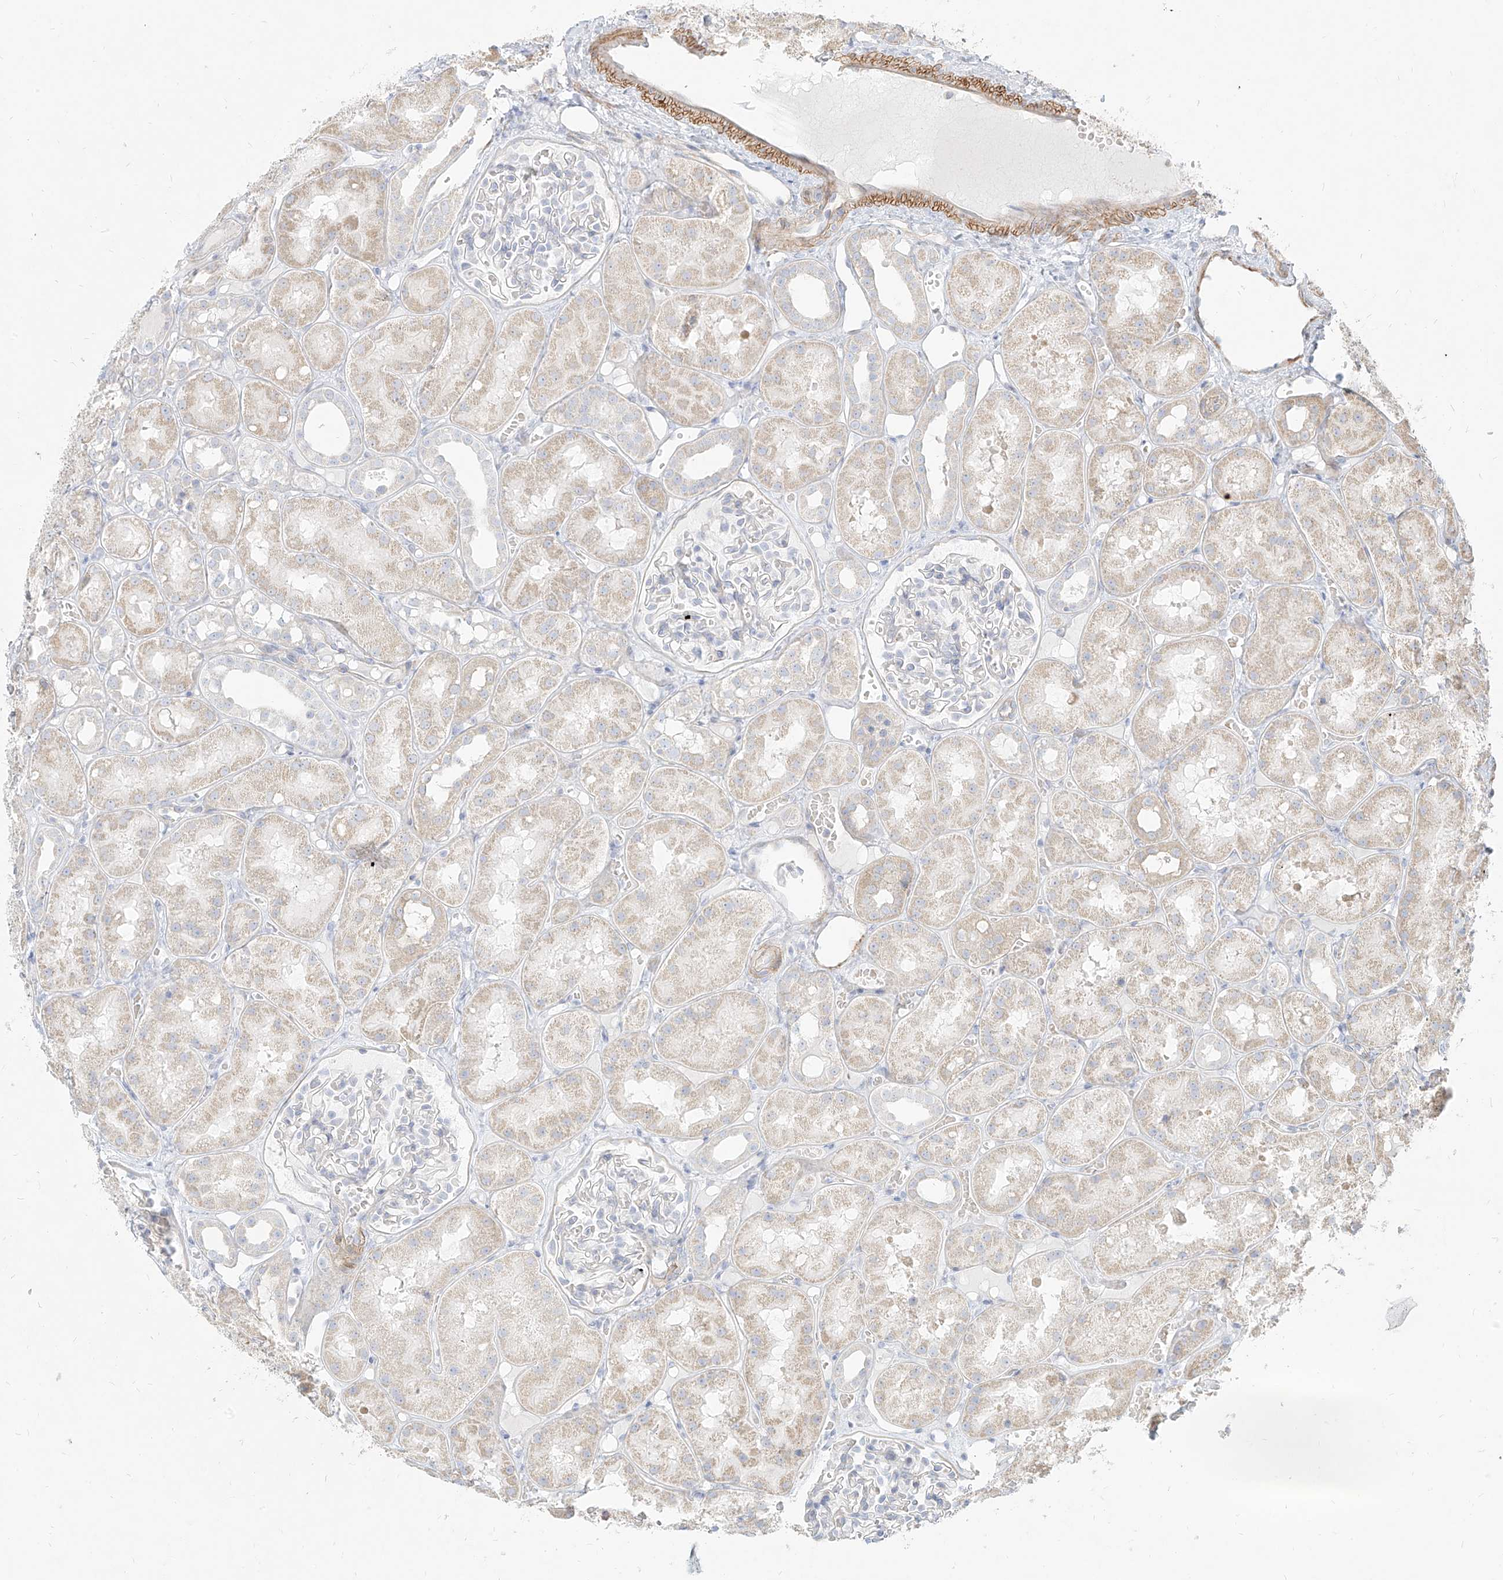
{"staining": {"intensity": "negative", "quantity": "none", "location": "none"}, "tissue": "kidney", "cell_type": "Cells in glomeruli", "image_type": "normal", "snomed": [{"axis": "morphology", "description": "Normal tissue, NOS"}, {"axis": "topography", "description": "Kidney"}], "caption": "This is a micrograph of immunohistochemistry (IHC) staining of unremarkable kidney, which shows no expression in cells in glomeruli.", "gene": "ITPKB", "patient": {"sex": "male", "age": 16}}